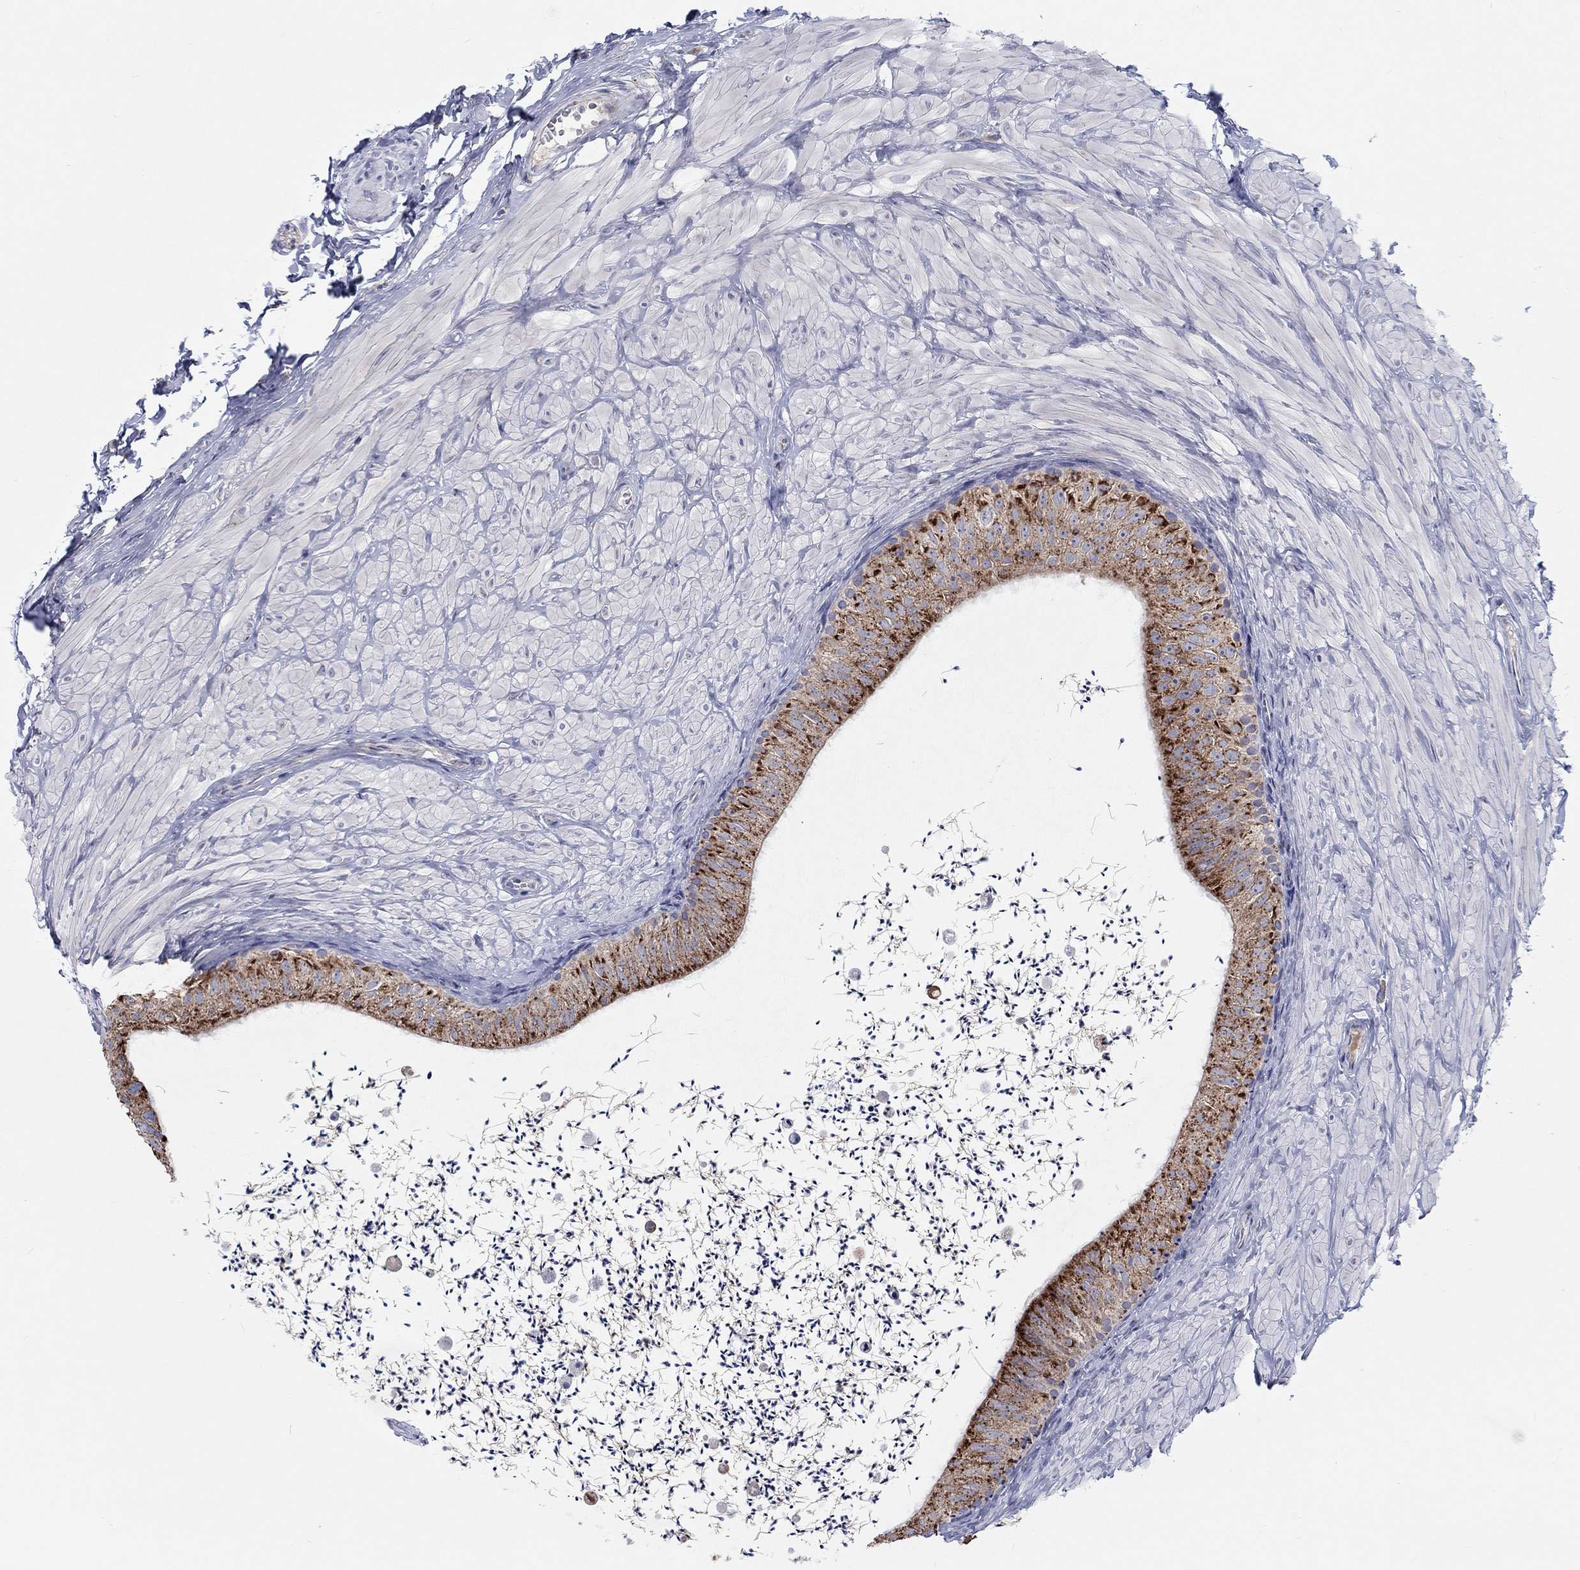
{"staining": {"intensity": "strong", "quantity": ">75%", "location": "cytoplasmic/membranous"}, "tissue": "epididymis", "cell_type": "Glandular cells", "image_type": "normal", "snomed": [{"axis": "morphology", "description": "Normal tissue, NOS"}, {"axis": "topography", "description": "Epididymis"}], "caption": "Normal epididymis exhibits strong cytoplasmic/membranous expression in approximately >75% of glandular cells Immunohistochemistry stains the protein of interest in brown and the nuclei are stained blue..", "gene": "BCO2", "patient": {"sex": "male", "age": 32}}